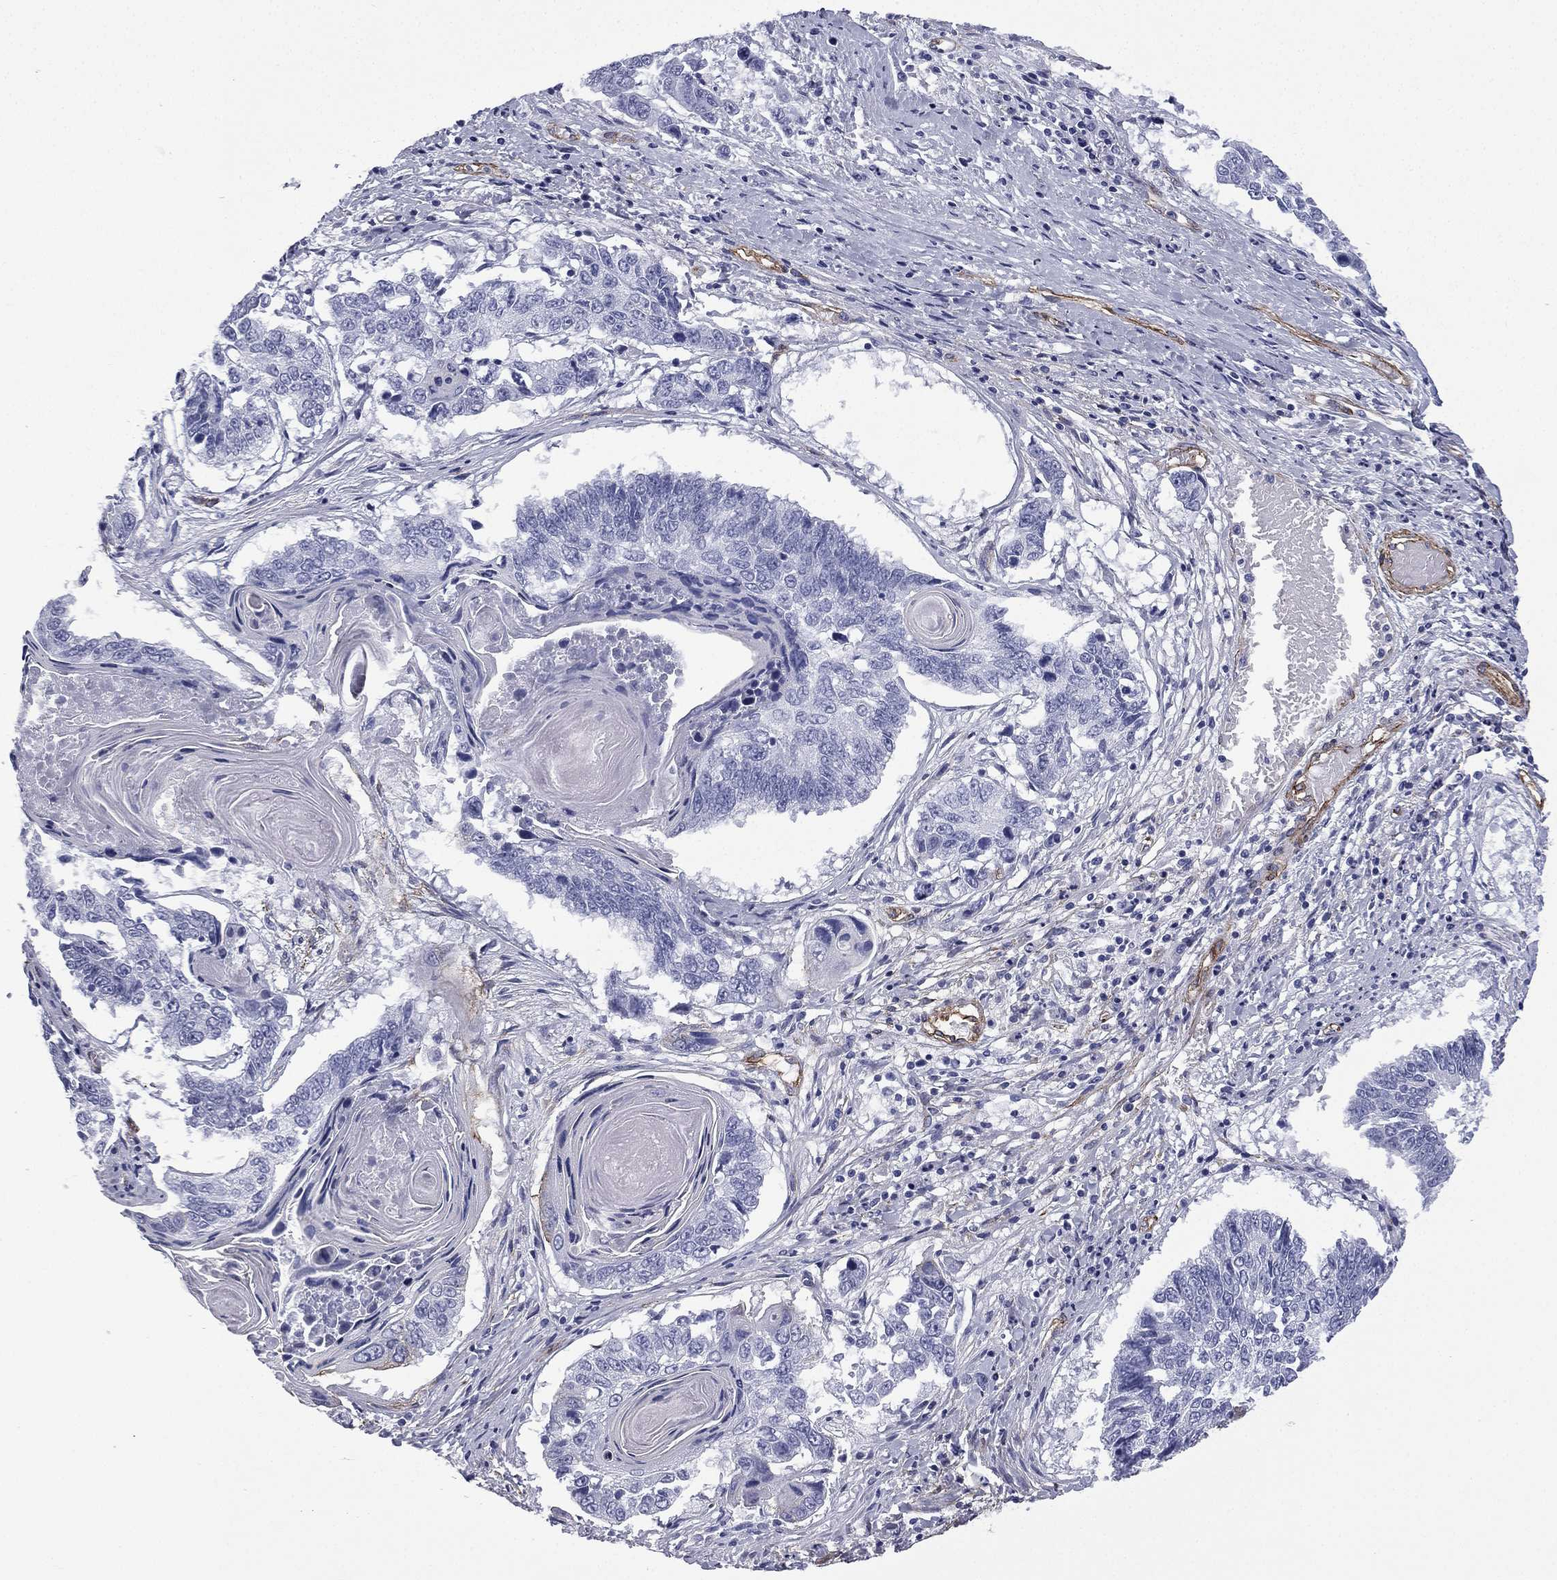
{"staining": {"intensity": "negative", "quantity": "none", "location": "none"}, "tissue": "lung cancer", "cell_type": "Tumor cells", "image_type": "cancer", "snomed": [{"axis": "morphology", "description": "Squamous cell carcinoma, NOS"}, {"axis": "topography", "description": "Lung"}], "caption": "This histopathology image is of squamous cell carcinoma (lung) stained with immunohistochemistry to label a protein in brown with the nuclei are counter-stained blue. There is no positivity in tumor cells.", "gene": "CAVIN3", "patient": {"sex": "male", "age": 73}}